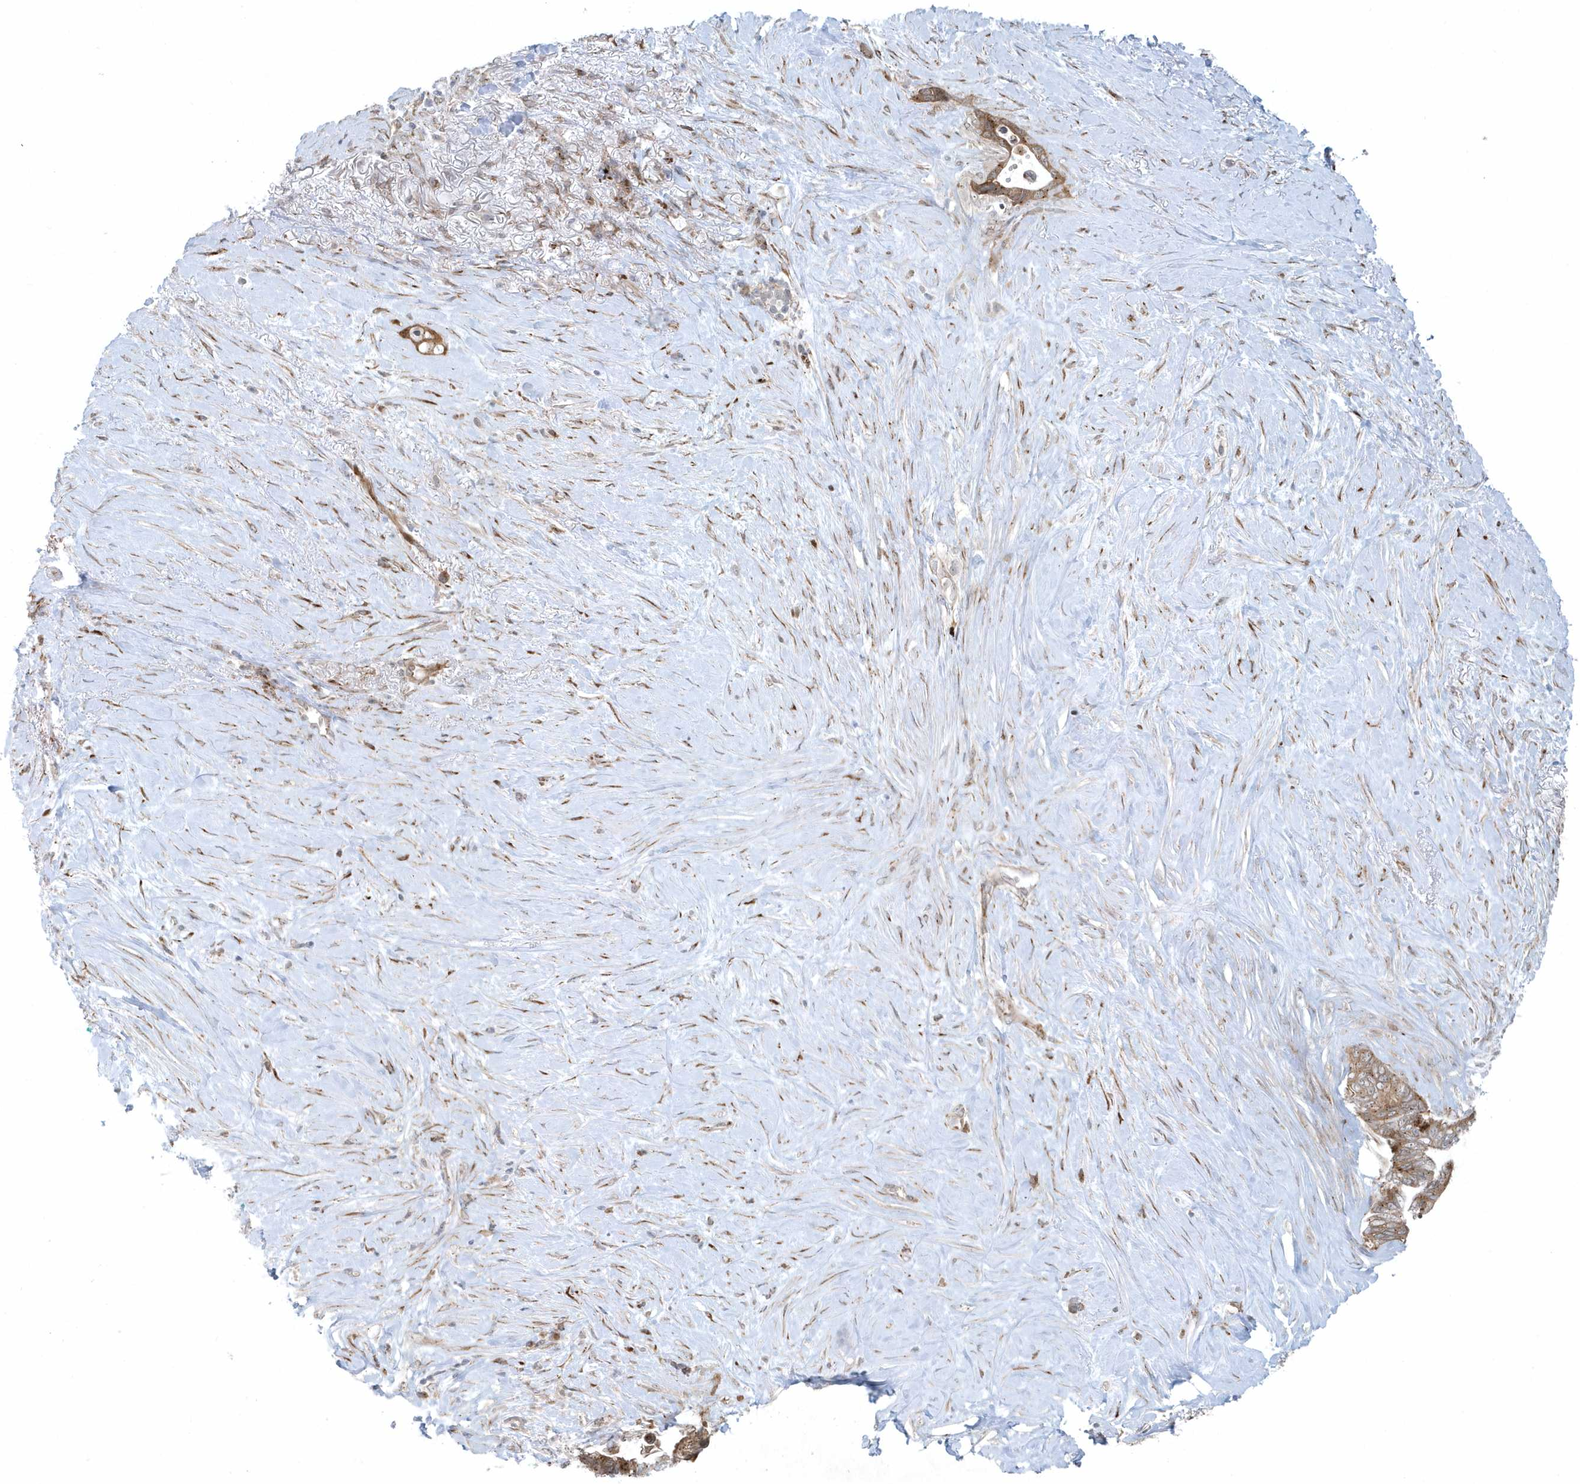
{"staining": {"intensity": "moderate", "quantity": ">75%", "location": "cytoplasmic/membranous"}, "tissue": "pancreatic cancer", "cell_type": "Tumor cells", "image_type": "cancer", "snomed": [{"axis": "morphology", "description": "Adenocarcinoma, NOS"}, {"axis": "topography", "description": "Pancreas"}], "caption": "Pancreatic adenocarcinoma stained with a protein marker displays moderate staining in tumor cells.", "gene": "FAM98A", "patient": {"sex": "female", "age": 72}}